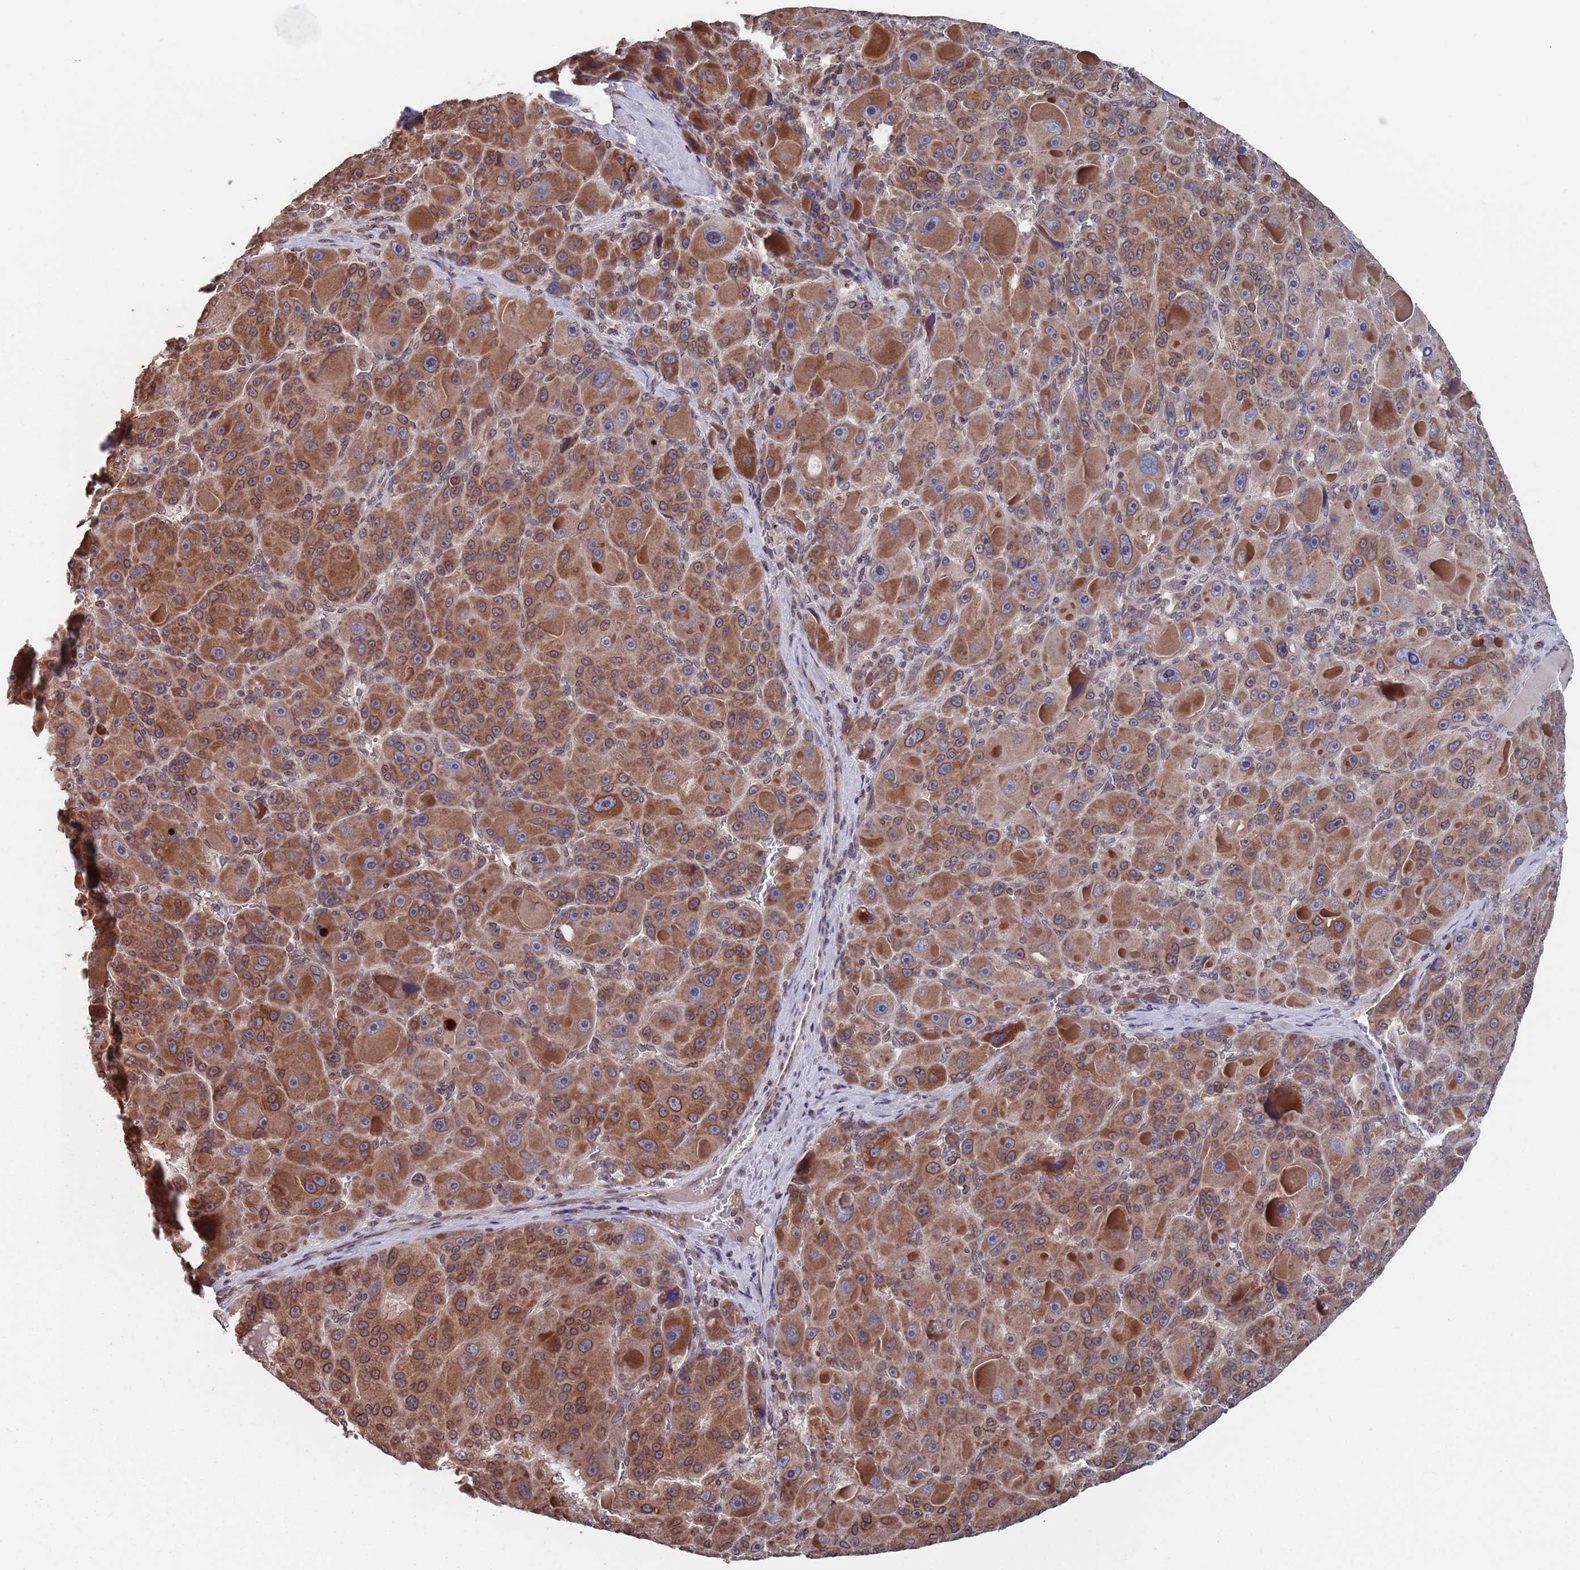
{"staining": {"intensity": "moderate", "quantity": ">75%", "location": "cytoplasmic/membranous,nuclear"}, "tissue": "liver cancer", "cell_type": "Tumor cells", "image_type": "cancer", "snomed": [{"axis": "morphology", "description": "Carcinoma, Hepatocellular, NOS"}, {"axis": "topography", "description": "Liver"}], "caption": "Protein analysis of hepatocellular carcinoma (liver) tissue reveals moderate cytoplasmic/membranous and nuclear staining in approximately >75% of tumor cells.", "gene": "SDHAF3", "patient": {"sex": "male", "age": 76}}